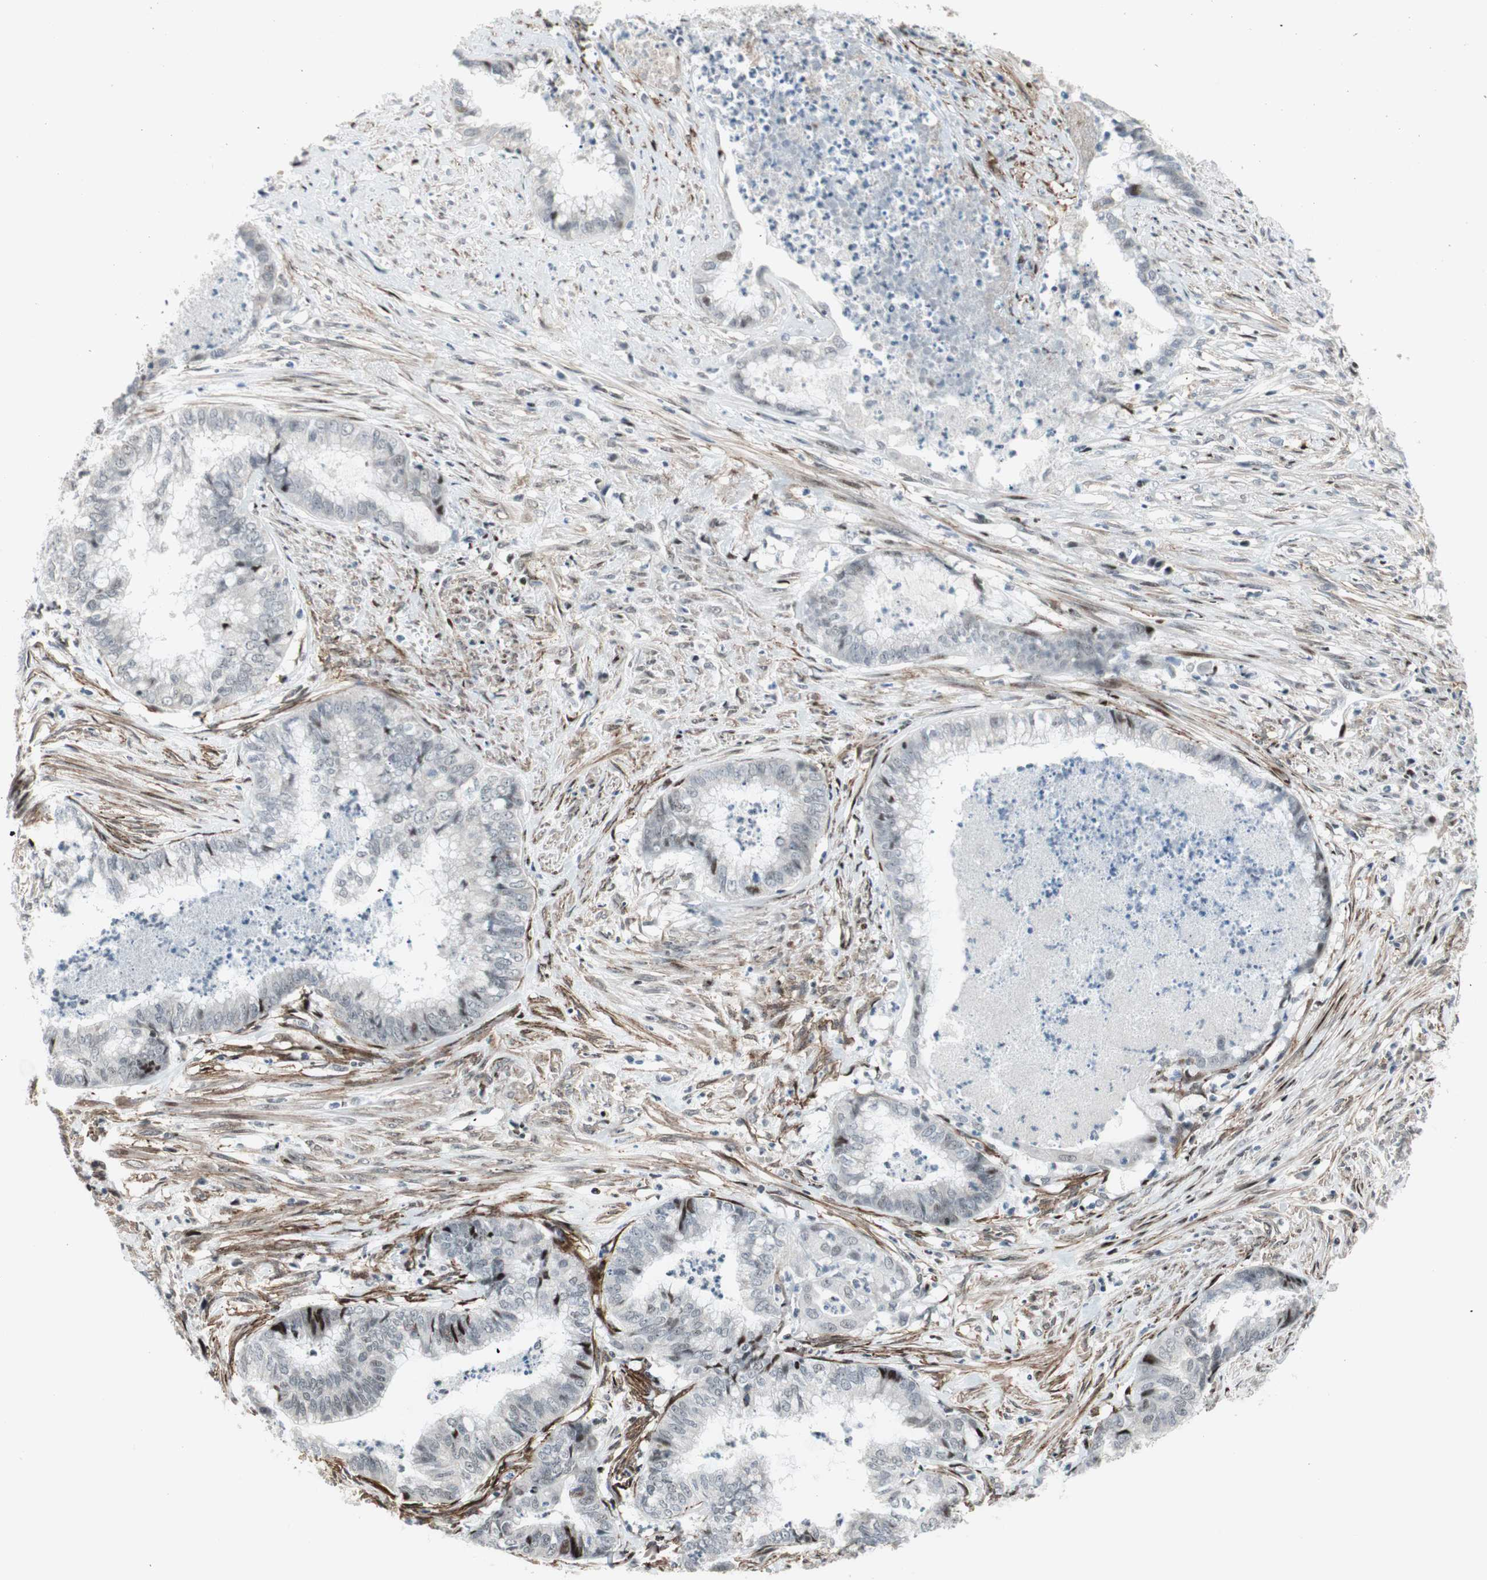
{"staining": {"intensity": "moderate", "quantity": "<25%", "location": "nuclear"}, "tissue": "endometrial cancer", "cell_type": "Tumor cells", "image_type": "cancer", "snomed": [{"axis": "morphology", "description": "Necrosis, NOS"}, {"axis": "morphology", "description": "Adenocarcinoma, NOS"}, {"axis": "topography", "description": "Endometrium"}], "caption": "This image shows immunohistochemistry (IHC) staining of human endometrial cancer (adenocarcinoma), with low moderate nuclear expression in about <25% of tumor cells.", "gene": "FBXO44", "patient": {"sex": "female", "age": 79}}